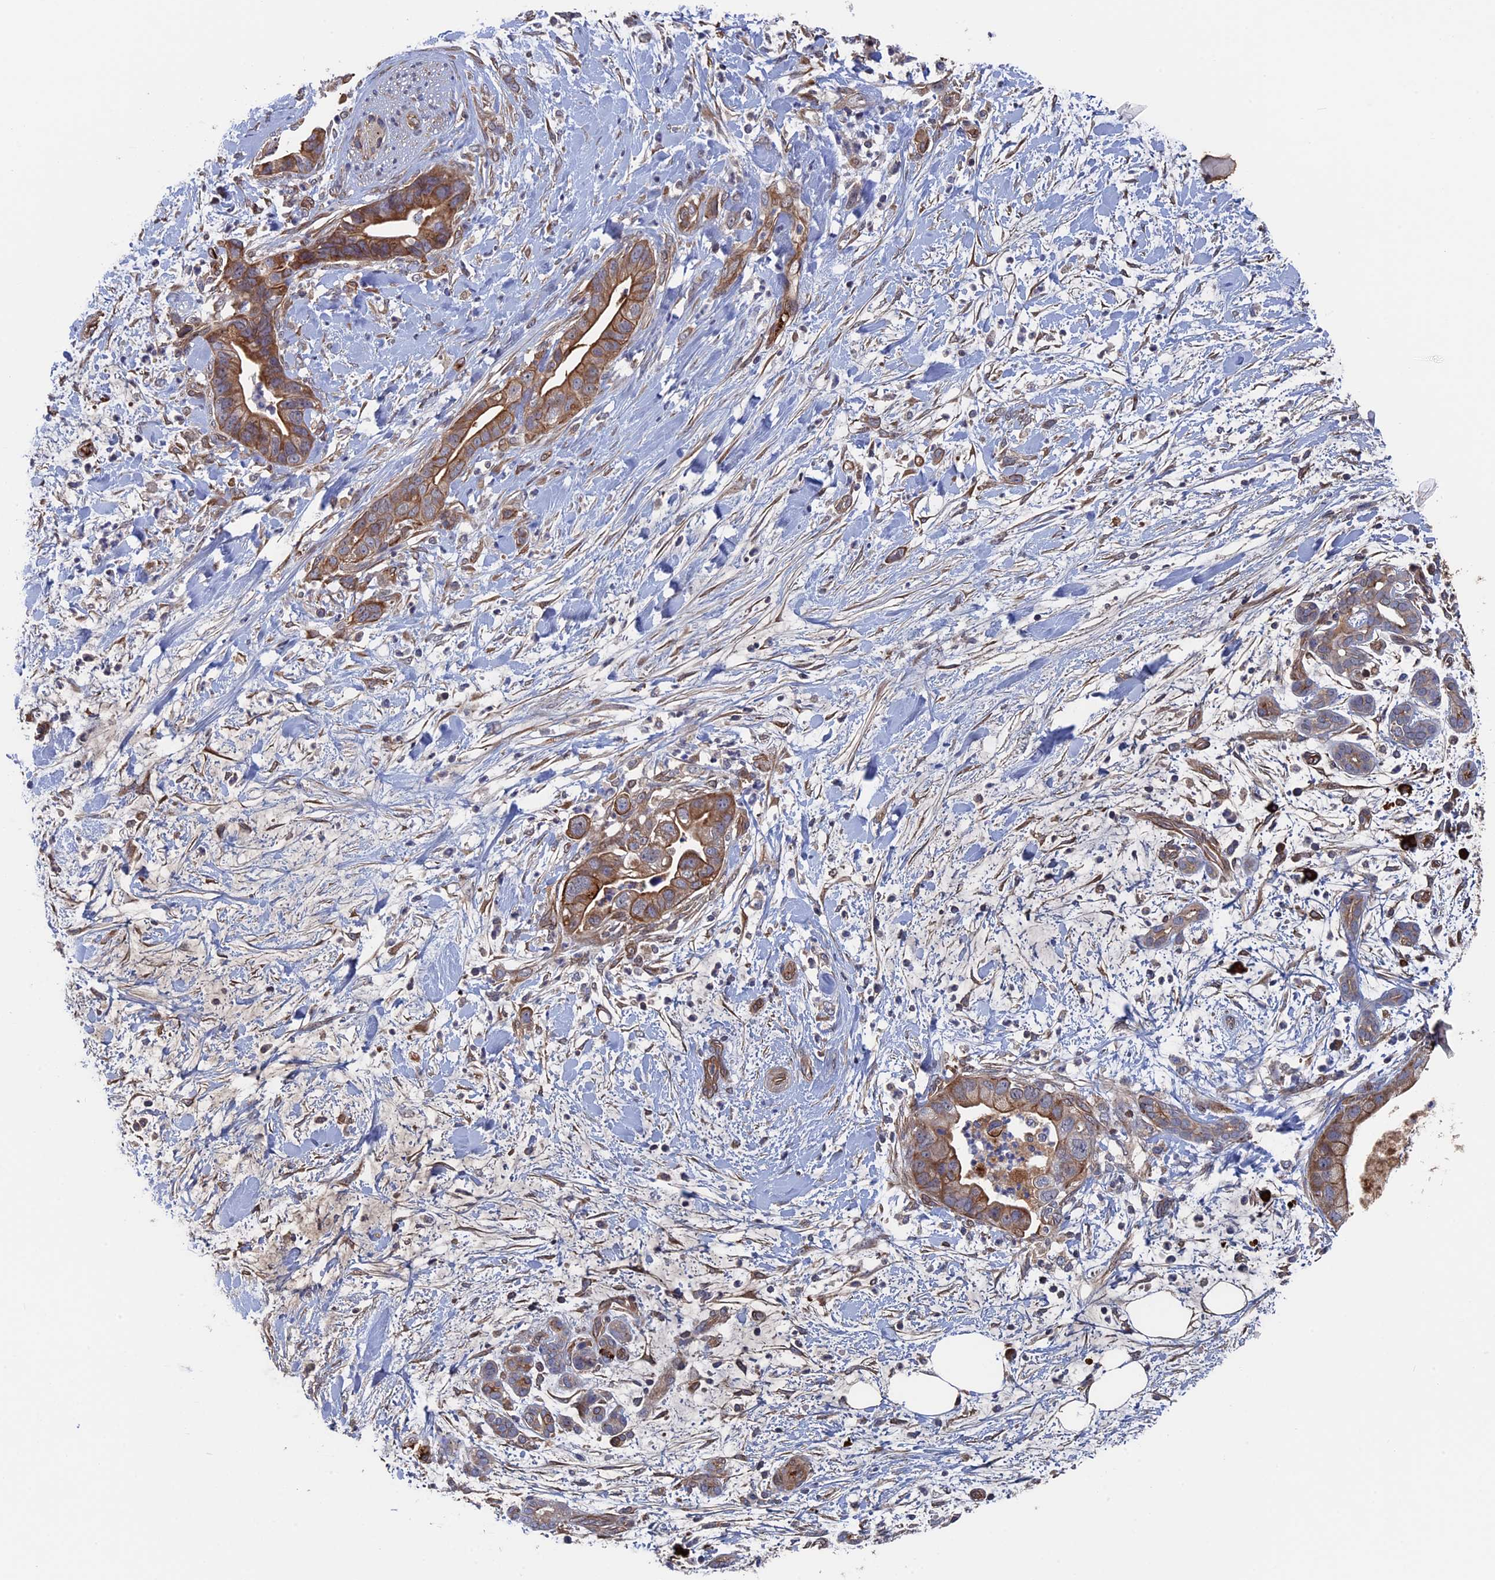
{"staining": {"intensity": "moderate", "quantity": ">75%", "location": "cytoplasmic/membranous"}, "tissue": "pancreatic cancer", "cell_type": "Tumor cells", "image_type": "cancer", "snomed": [{"axis": "morphology", "description": "Adenocarcinoma, NOS"}, {"axis": "topography", "description": "Pancreas"}], "caption": "Tumor cells show medium levels of moderate cytoplasmic/membranous positivity in about >75% of cells in pancreatic cancer (adenocarcinoma).", "gene": "RPUSD1", "patient": {"sex": "female", "age": 78}}